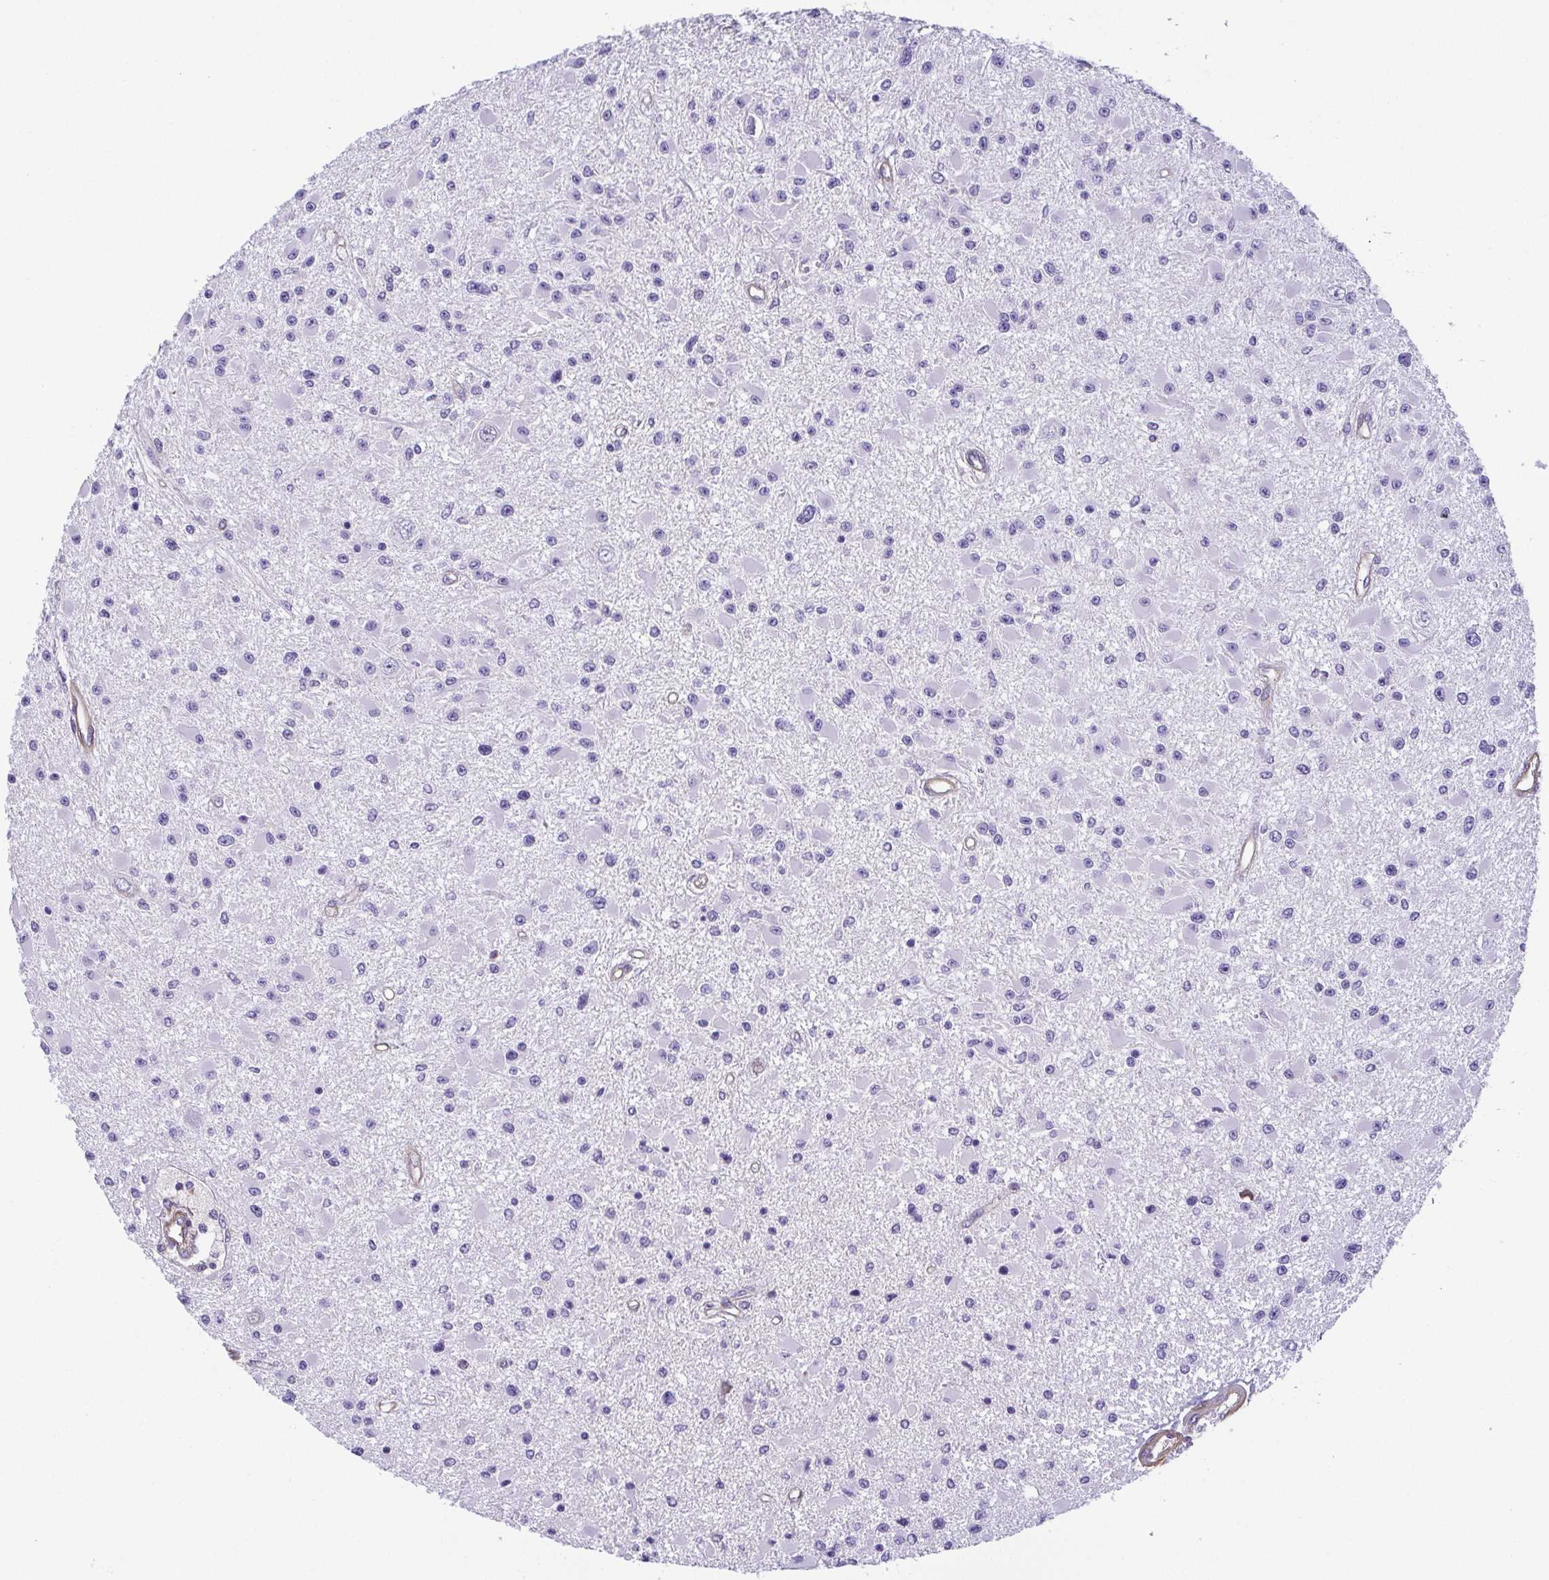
{"staining": {"intensity": "negative", "quantity": "none", "location": "none"}, "tissue": "glioma", "cell_type": "Tumor cells", "image_type": "cancer", "snomed": [{"axis": "morphology", "description": "Glioma, malignant, High grade"}, {"axis": "topography", "description": "Brain"}], "caption": "Immunohistochemistry of glioma displays no expression in tumor cells. The staining is performed using DAB brown chromogen with nuclei counter-stained in using hematoxylin.", "gene": "MYL6", "patient": {"sex": "male", "age": 54}}